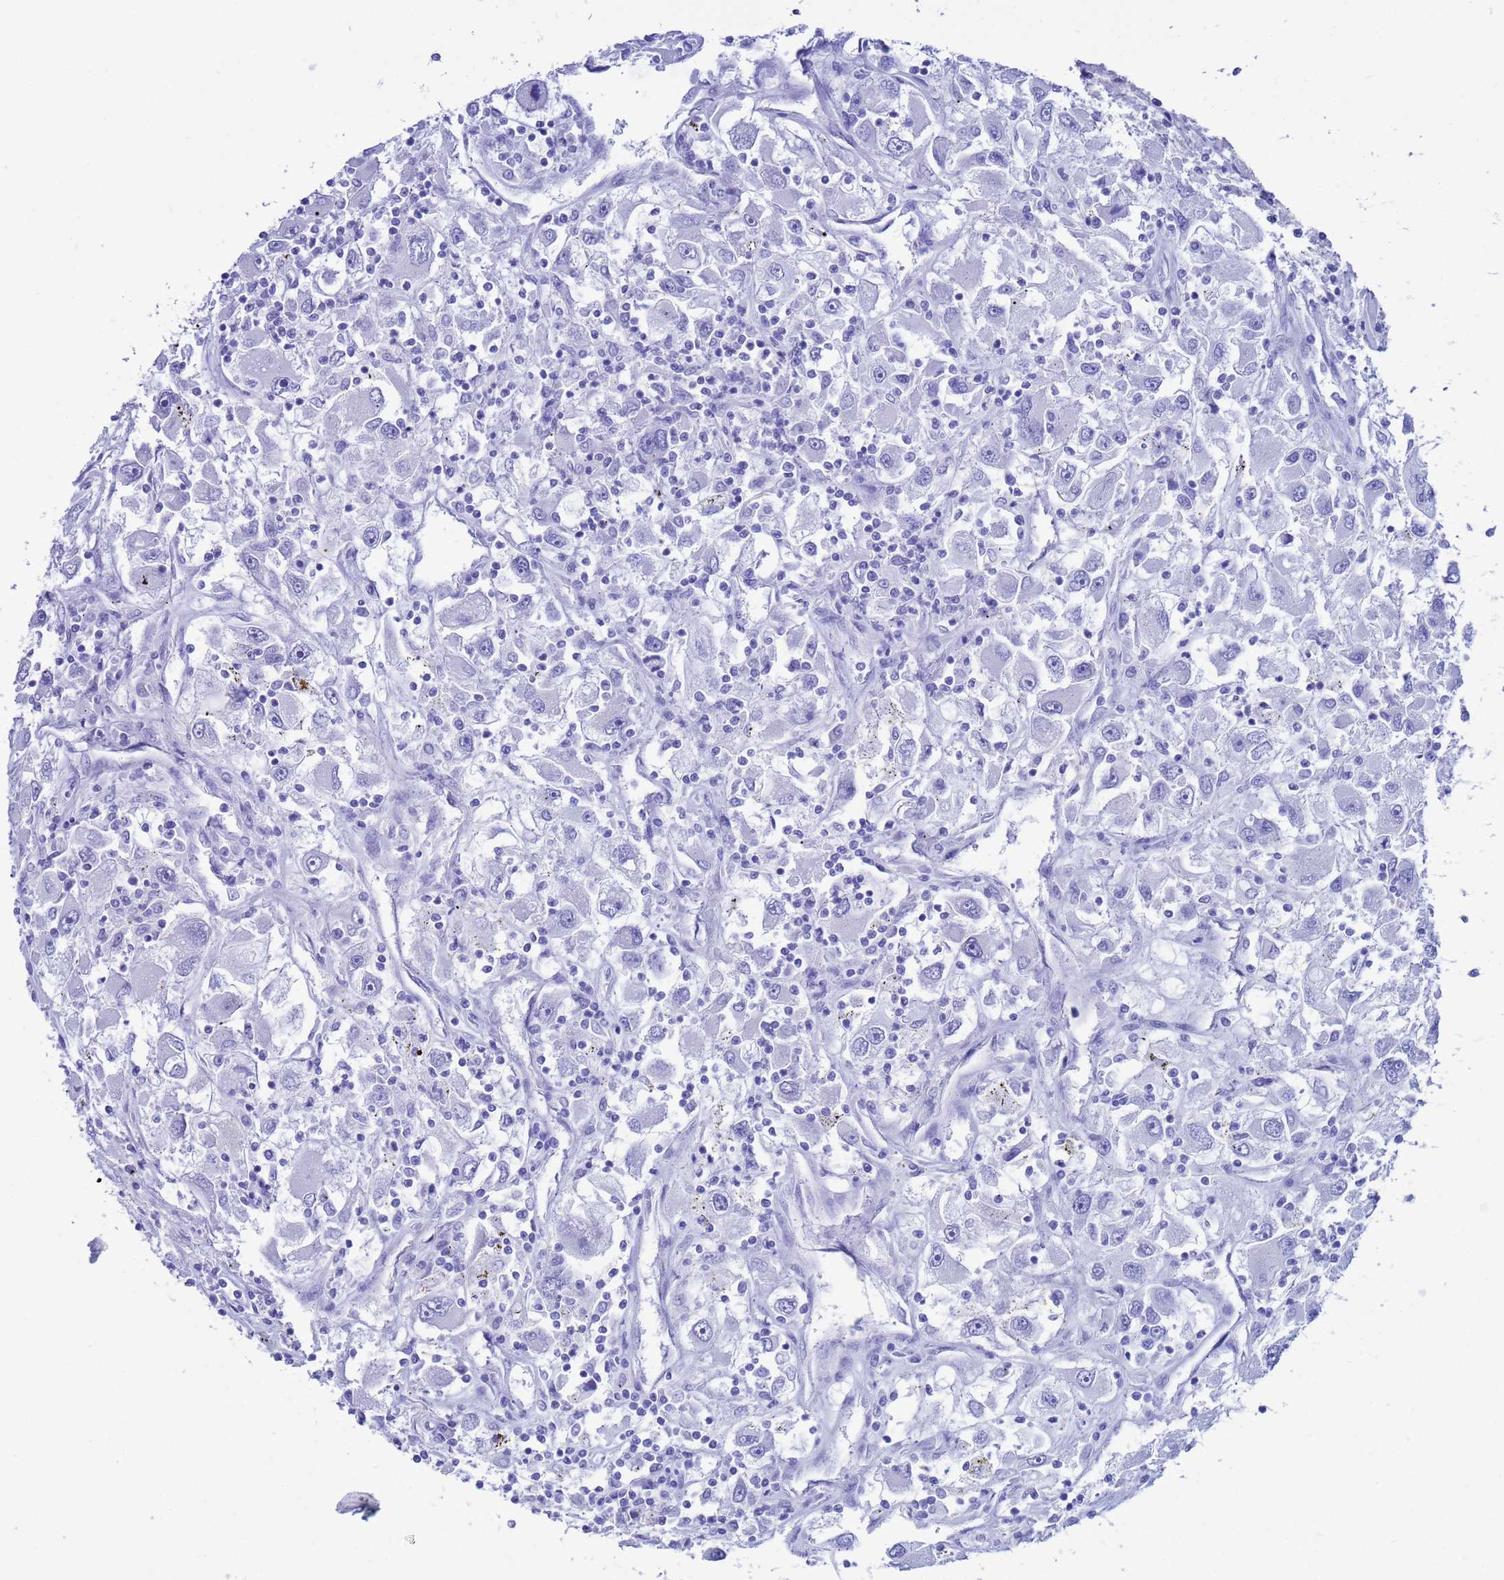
{"staining": {"intensity": "negative", "quantity": "none", "location": "none"}, "tissue": "renal cancer", "cell_type": "Tumor cells", "image_type": "cancer", "snomed": [{"axis": "morphology", "description": "Adenocarcinoma, NOS"}, {"axis": "topography", "description": "Kidney"}], "caption": "Immunohistochemistry histopathology image of human renal cancer (adenocarcinoma) stained for a protein (brown), which shows no staining in tumor cells. The staining was performed using DAB to visualize the protein expression in brown, while the nuclei were stained in blue with hematoxylin (Magnification: 20x).", "gene": "AKR1C2", "patient": {"sex": "female", "age": 52}}